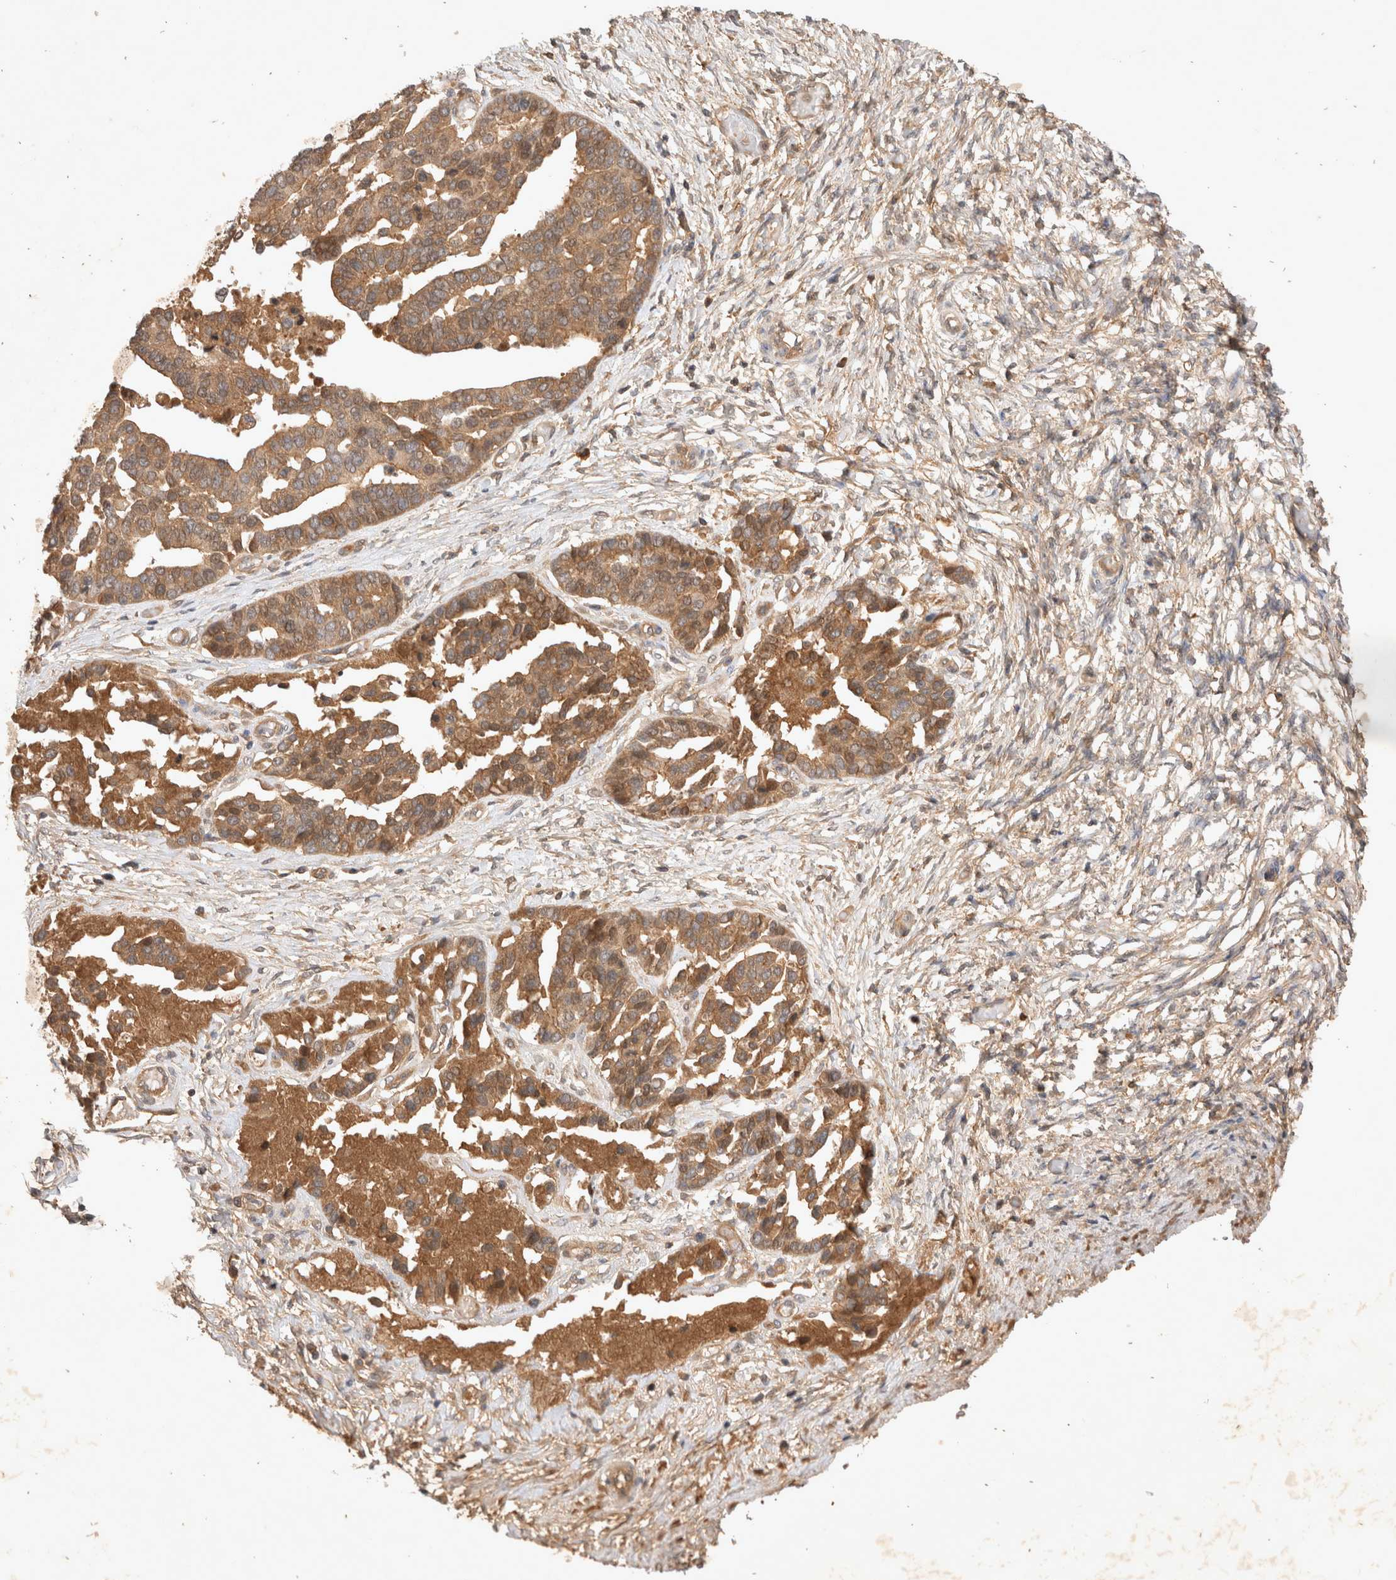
{"staining": {"intensity": "moderate", "quantity": ">75%", "location": "cytoplasmic/membranous"}, "tissue": "ovarian cancer", "cell_type": "Tumor cells", "image_type": "cancer", "snomed": [{"axis": "morphology", "description": "Cystadenocarcinoma, serous, NOS"}, {"axis": "topography", "description": "Ovary"}], "caption": "This is an image of immunohistochemistry (IHC) staining of serous cystadenocarcinoma (ovarian), which shows moderate expression in the cytoplasmic/membranous of tumor cells.", "gene": "YES1", "patient": {"sex": "female", "age": 44}}